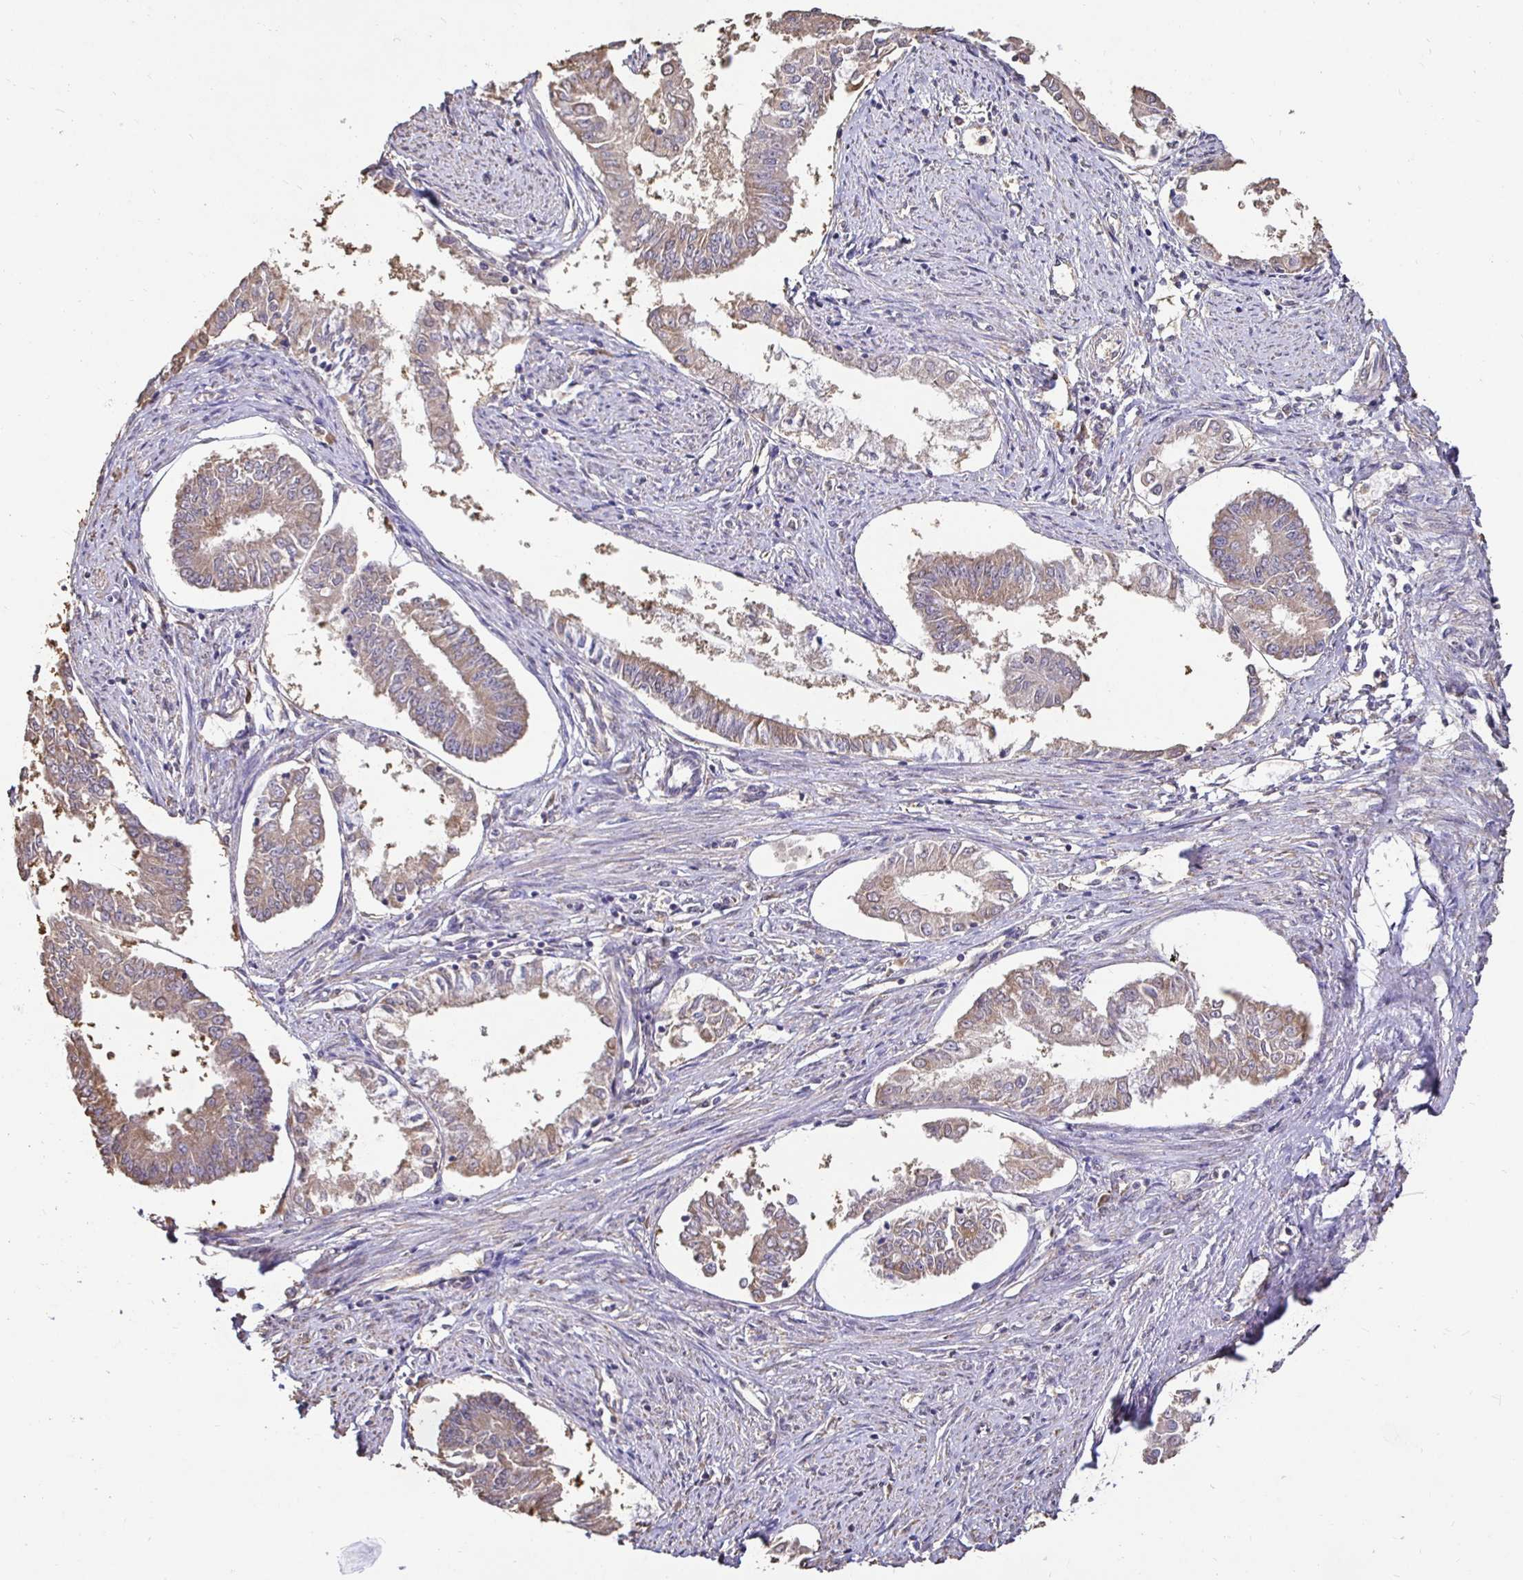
{"staining": {"intensity": "weak", "quantity": "<25%", "location": "cytoplasmic/membranous"}, "tissue": "endometrial cancer", "cell_type": "Tumor cells", "image_type": "cancer", "snomed": [{"axis": "morphology", "description": "Adenocarcinoma, NOS"}, {"axis": "topography", "description": "Endometrium"}], "caption": "High magnification brightfield microscopy of adenocarcinoma (endometrial) stained with DAB (3,3'-diaminobenzidine) (brown) and counterstained with hematoxylin (blue): tumor cells show no significant expression.", "gene": "MAPK8IP3", "patient": {"sex": "female", "age": 76}}